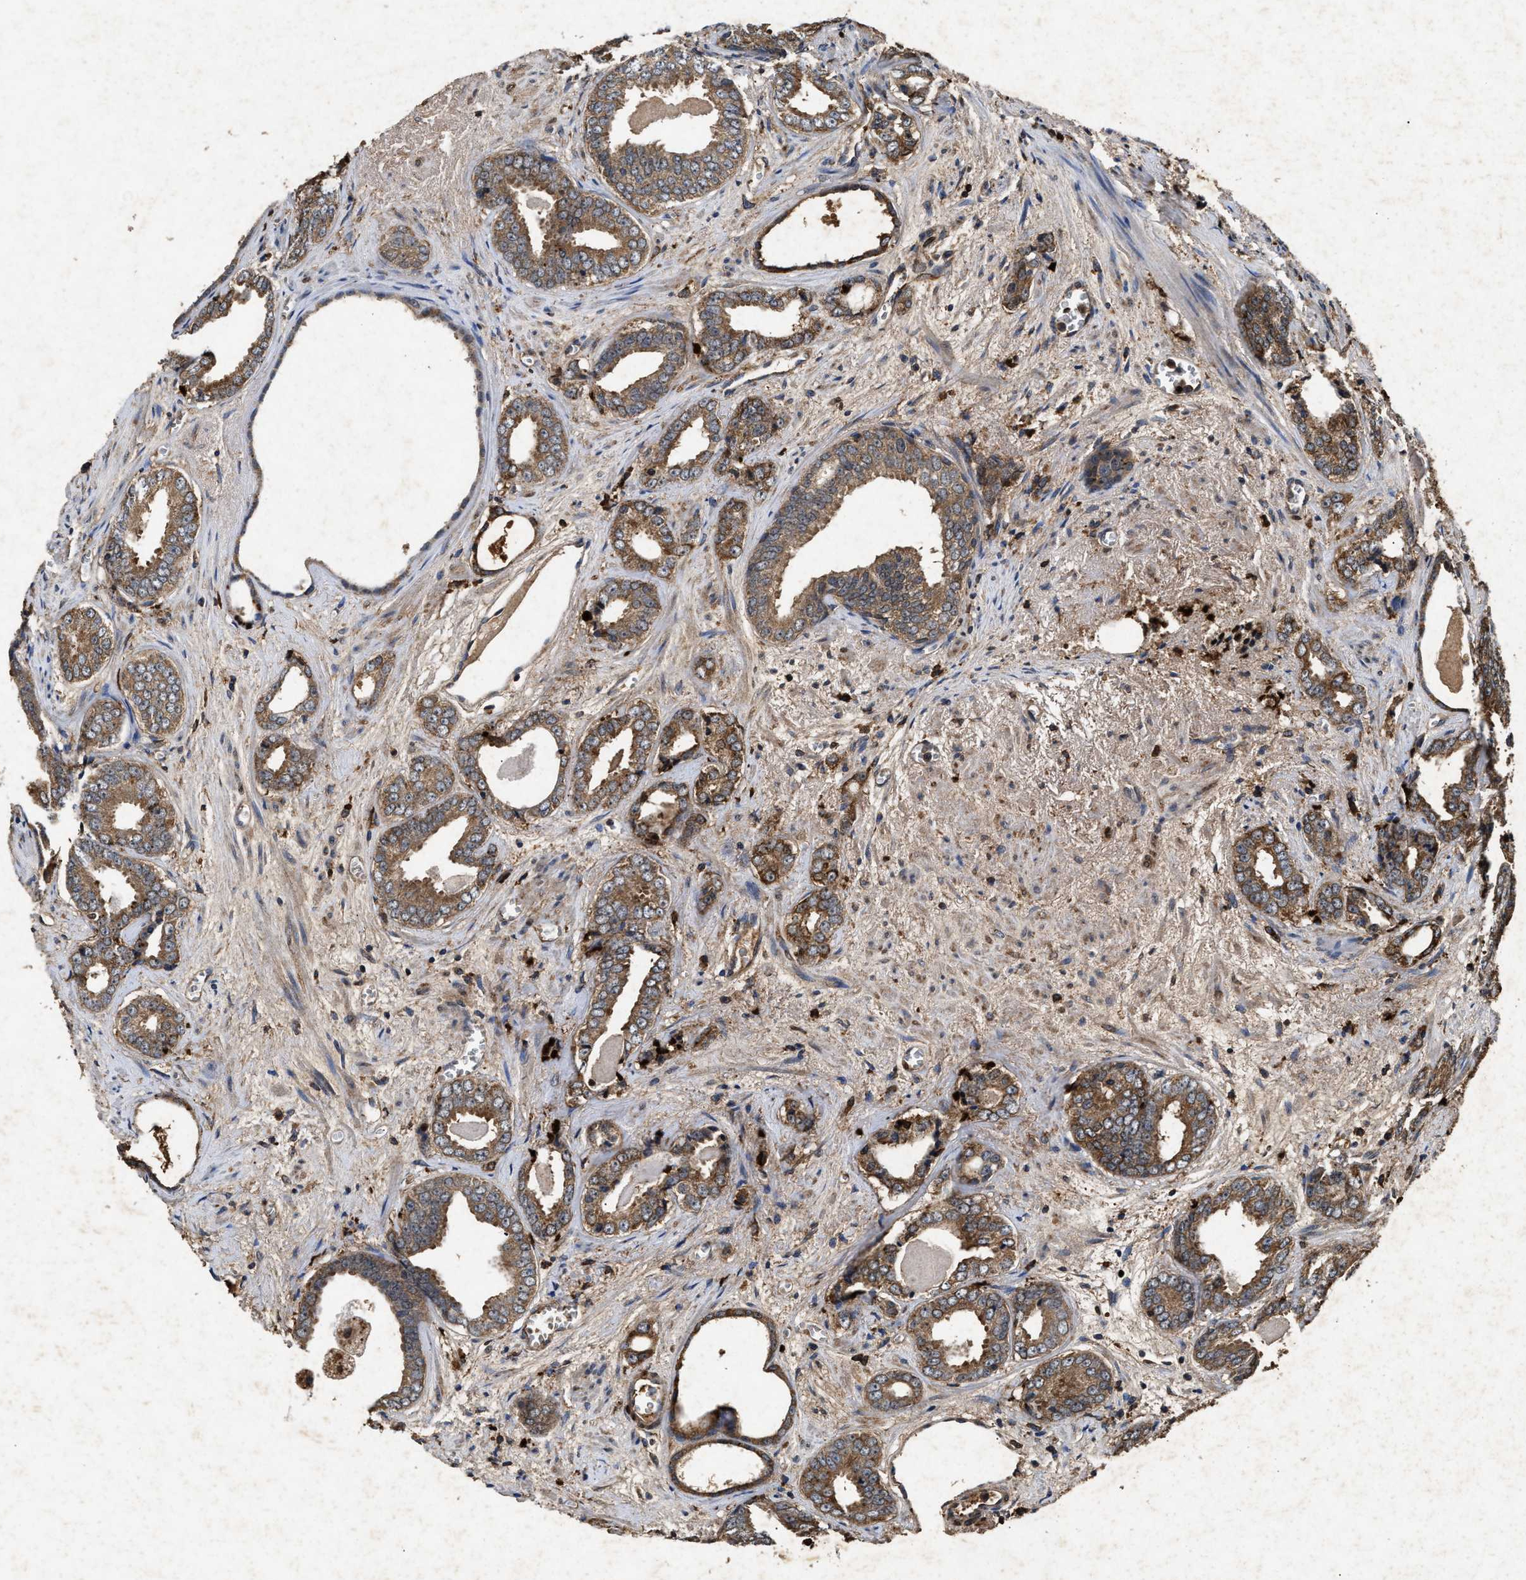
{"staining": {"intensity": "moderate", "quantity": ">75%", "location": "cytoplasmic/membranous"}, "tissue": "prostate cancer", "cell_type": "Tumor cells", "image_type": "cancer", "snomed": [{"axis": "morphology", "description": "Adenocarcinoma, Medium grade"}, {"axis": "topography", "description": "Prostate"}], "caption": "IHC staining of prostate cancer (medium-grade adenocarcinoma), which shows medium levels of moderate cytoplasmic/membranous staining in about >75% of tumor cells indicating moderate cytoplasmic/membranous protein positivity. The staining was performed using DAB (brown) for protein detection and nuclei were counterstained in hematoxylin (blue).", "gene": "PDAP1", "patient": {"sex": "male", "age": 79}}